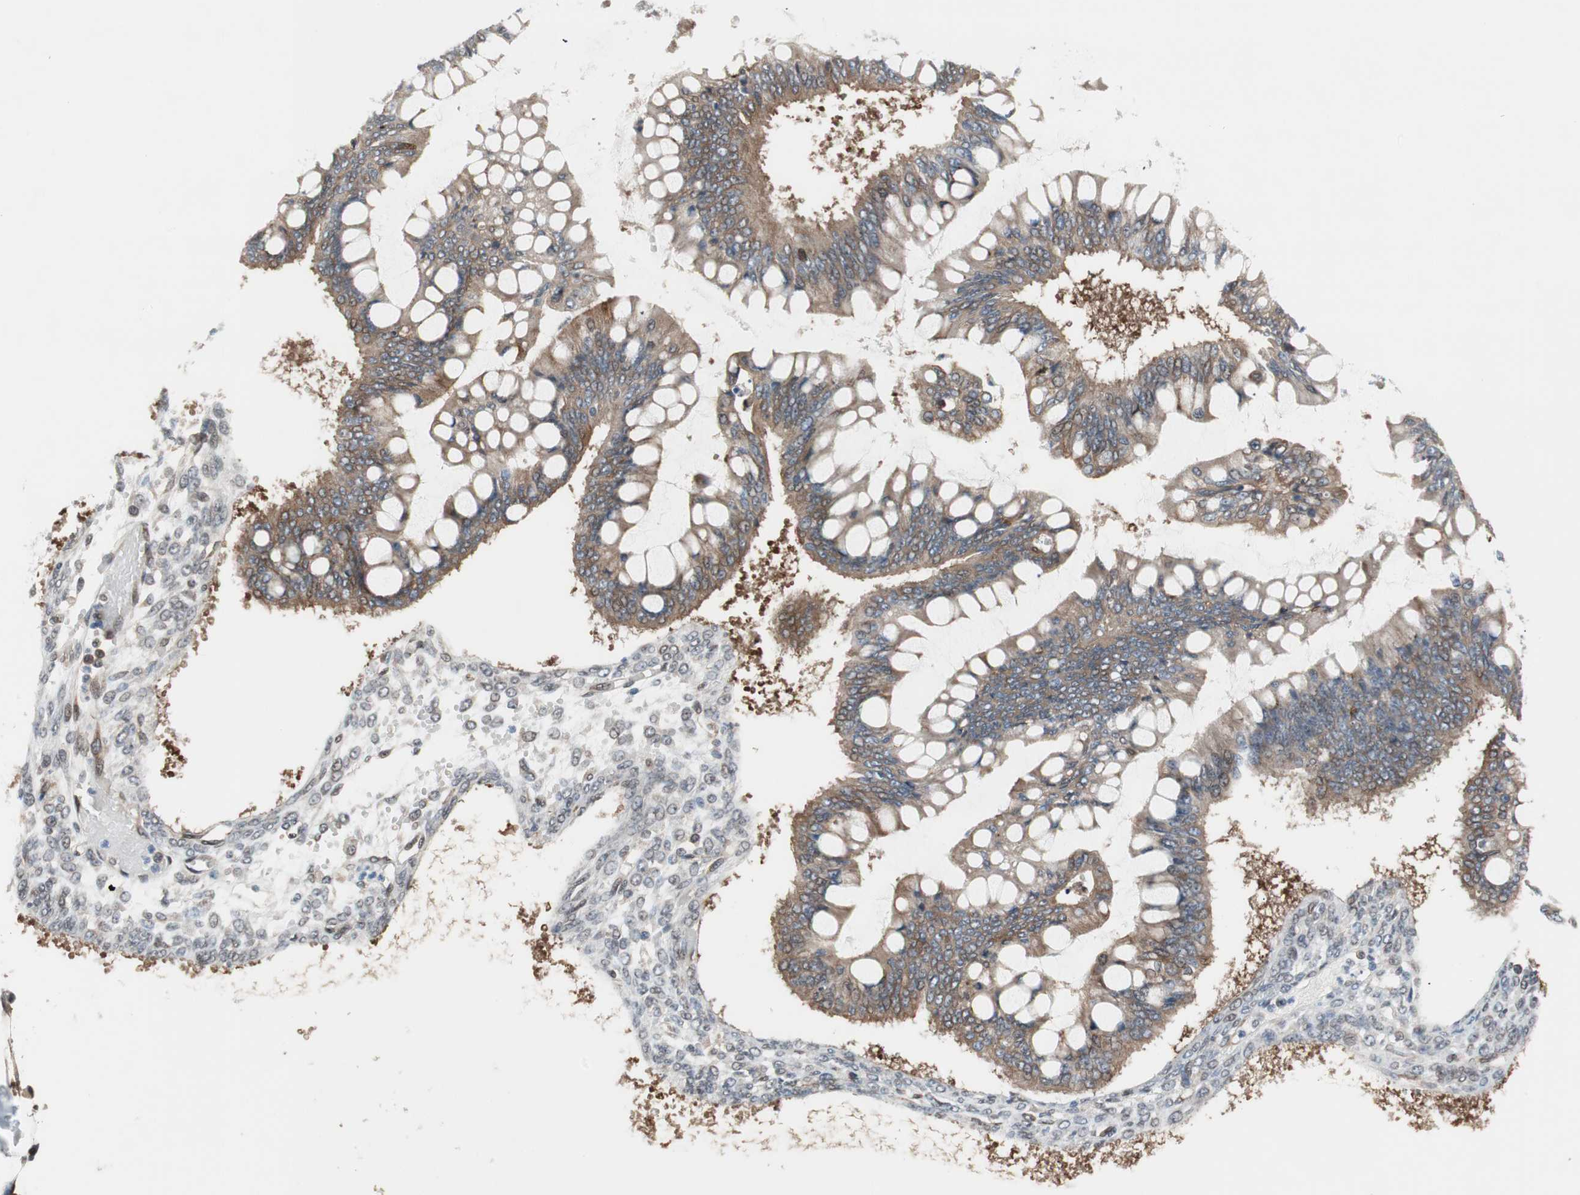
{"staining": {"intensity": "moderate", "quantity": "25%-75%", "location": "cytoplasmic/membranous"}, "tissue": "ovarian cancer", "cell_type": "Tumor cells", "image_type": "cancer", "snomed": [{"axis": "morphology", "description": "Cystadenocarcinoma, mucinous, NOS"}, {"axis": "topography", "description": "Ovary"}], "caption": "High-magnification brightfield microscopy of ovarian cancer stained with DAB (3,3'-diaminobenzidine) (brown) and counterstained with hematoxylin (blue). tumor cells exhibit moderate cytoplasmic/membranous staining is appreciated in approximately25%-75% of cells.", "gene": "ZNF512B", "patient": {"sex": "female", "age": 73}}